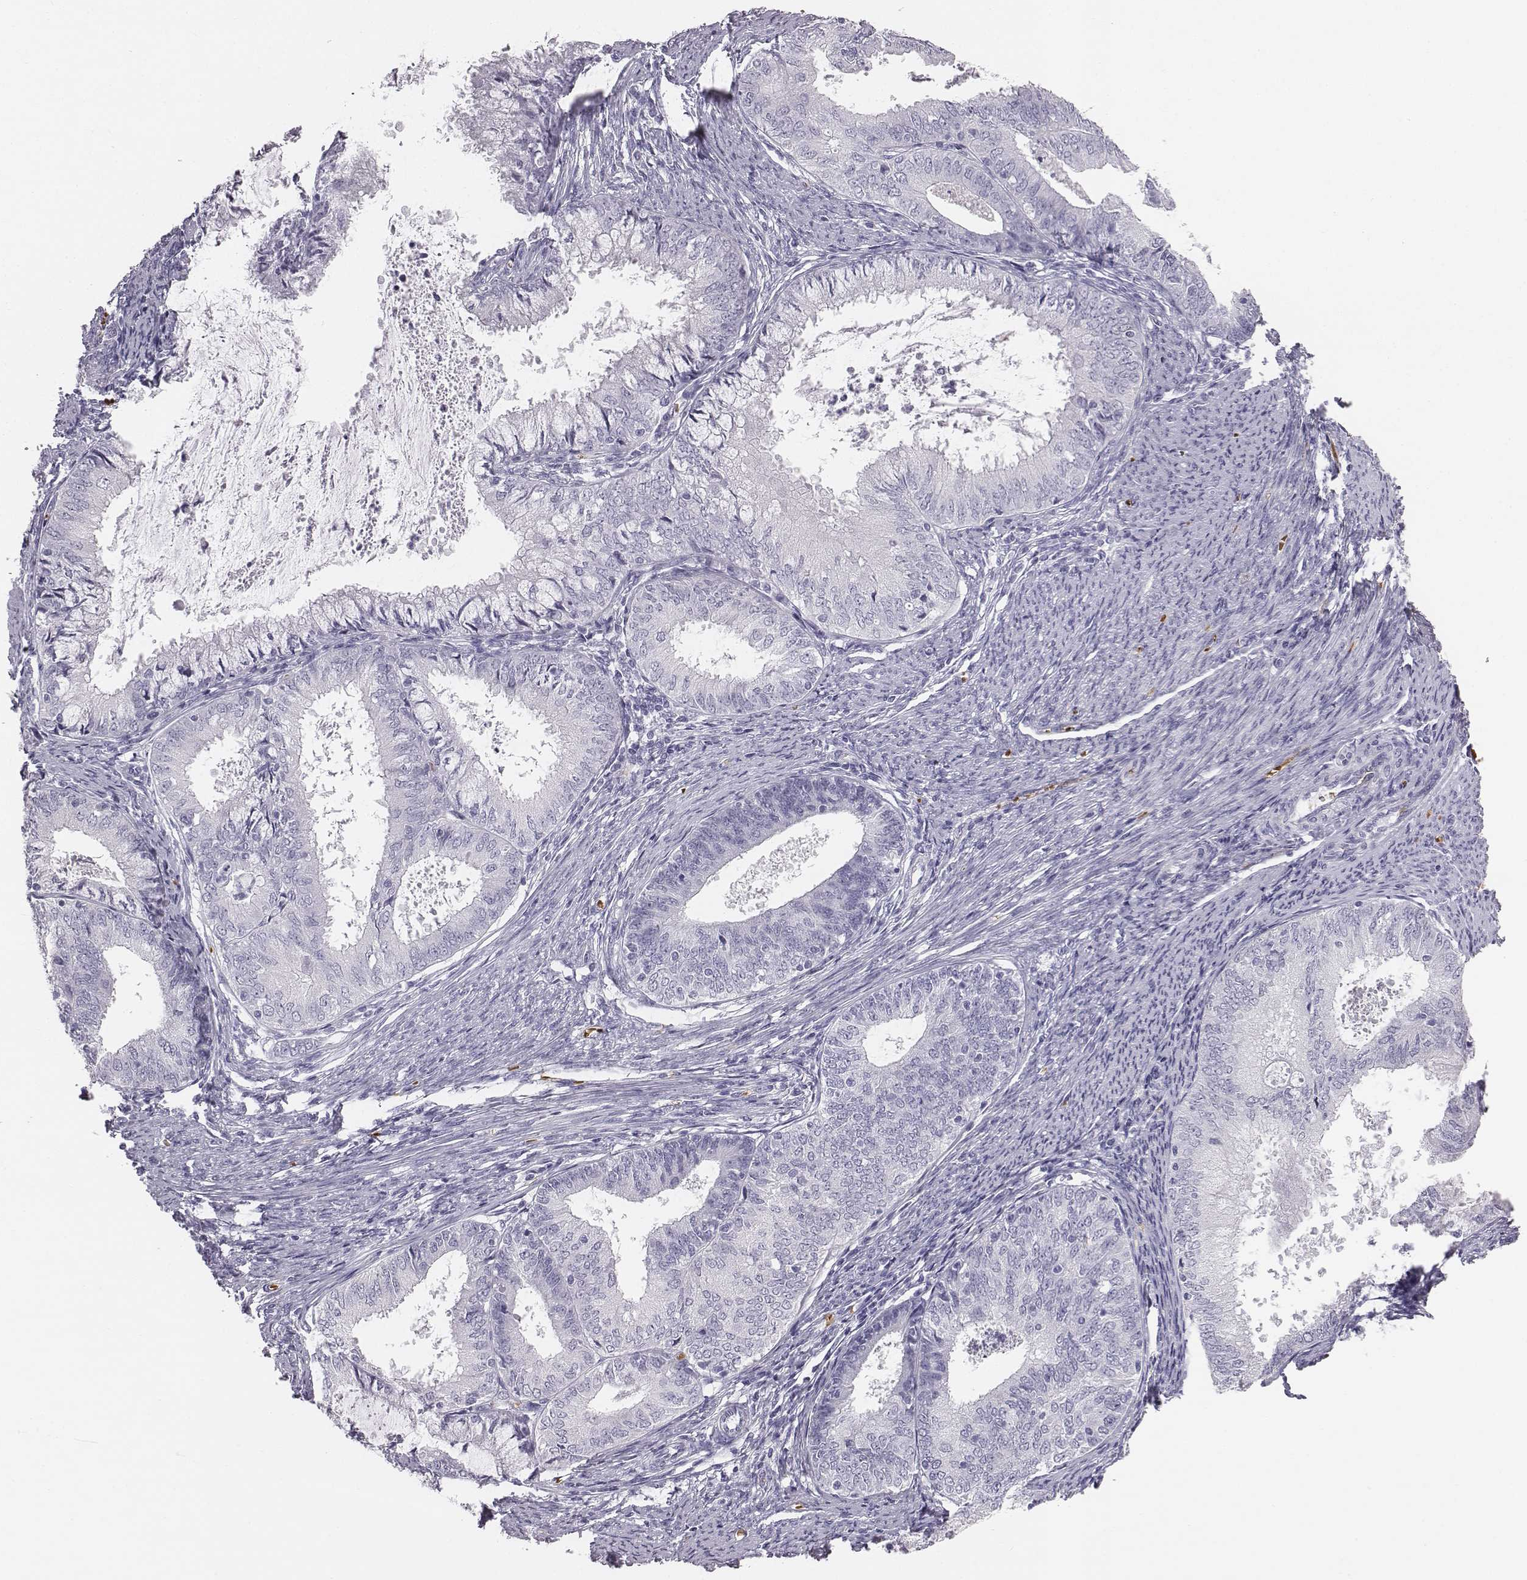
{"staining": {"intensity": "negative", "quantity": "none", "location": "none"}, "tissue": "endometrial cancer", "cell_type": "Tumor cells", "image_type": "cancer", "snomed": [{"axis": "morphology", "description": "Adenocarcinoma, NOS"}, {"axis": "topography", "description": "Endometrium"}], "caption": "This image is of endometrial cancer stained with IHC to label a protein in brown with the nuclei are counter-stained blue. There is no staining in tumor cells. Brightfield microscopy of immunohistochemistry (IHC) stained with DAB (brown) and hematoxylin (blue), captured at high magnification.", "gene": "HBZ", "patient": {"sex": "female", "age": 57}}